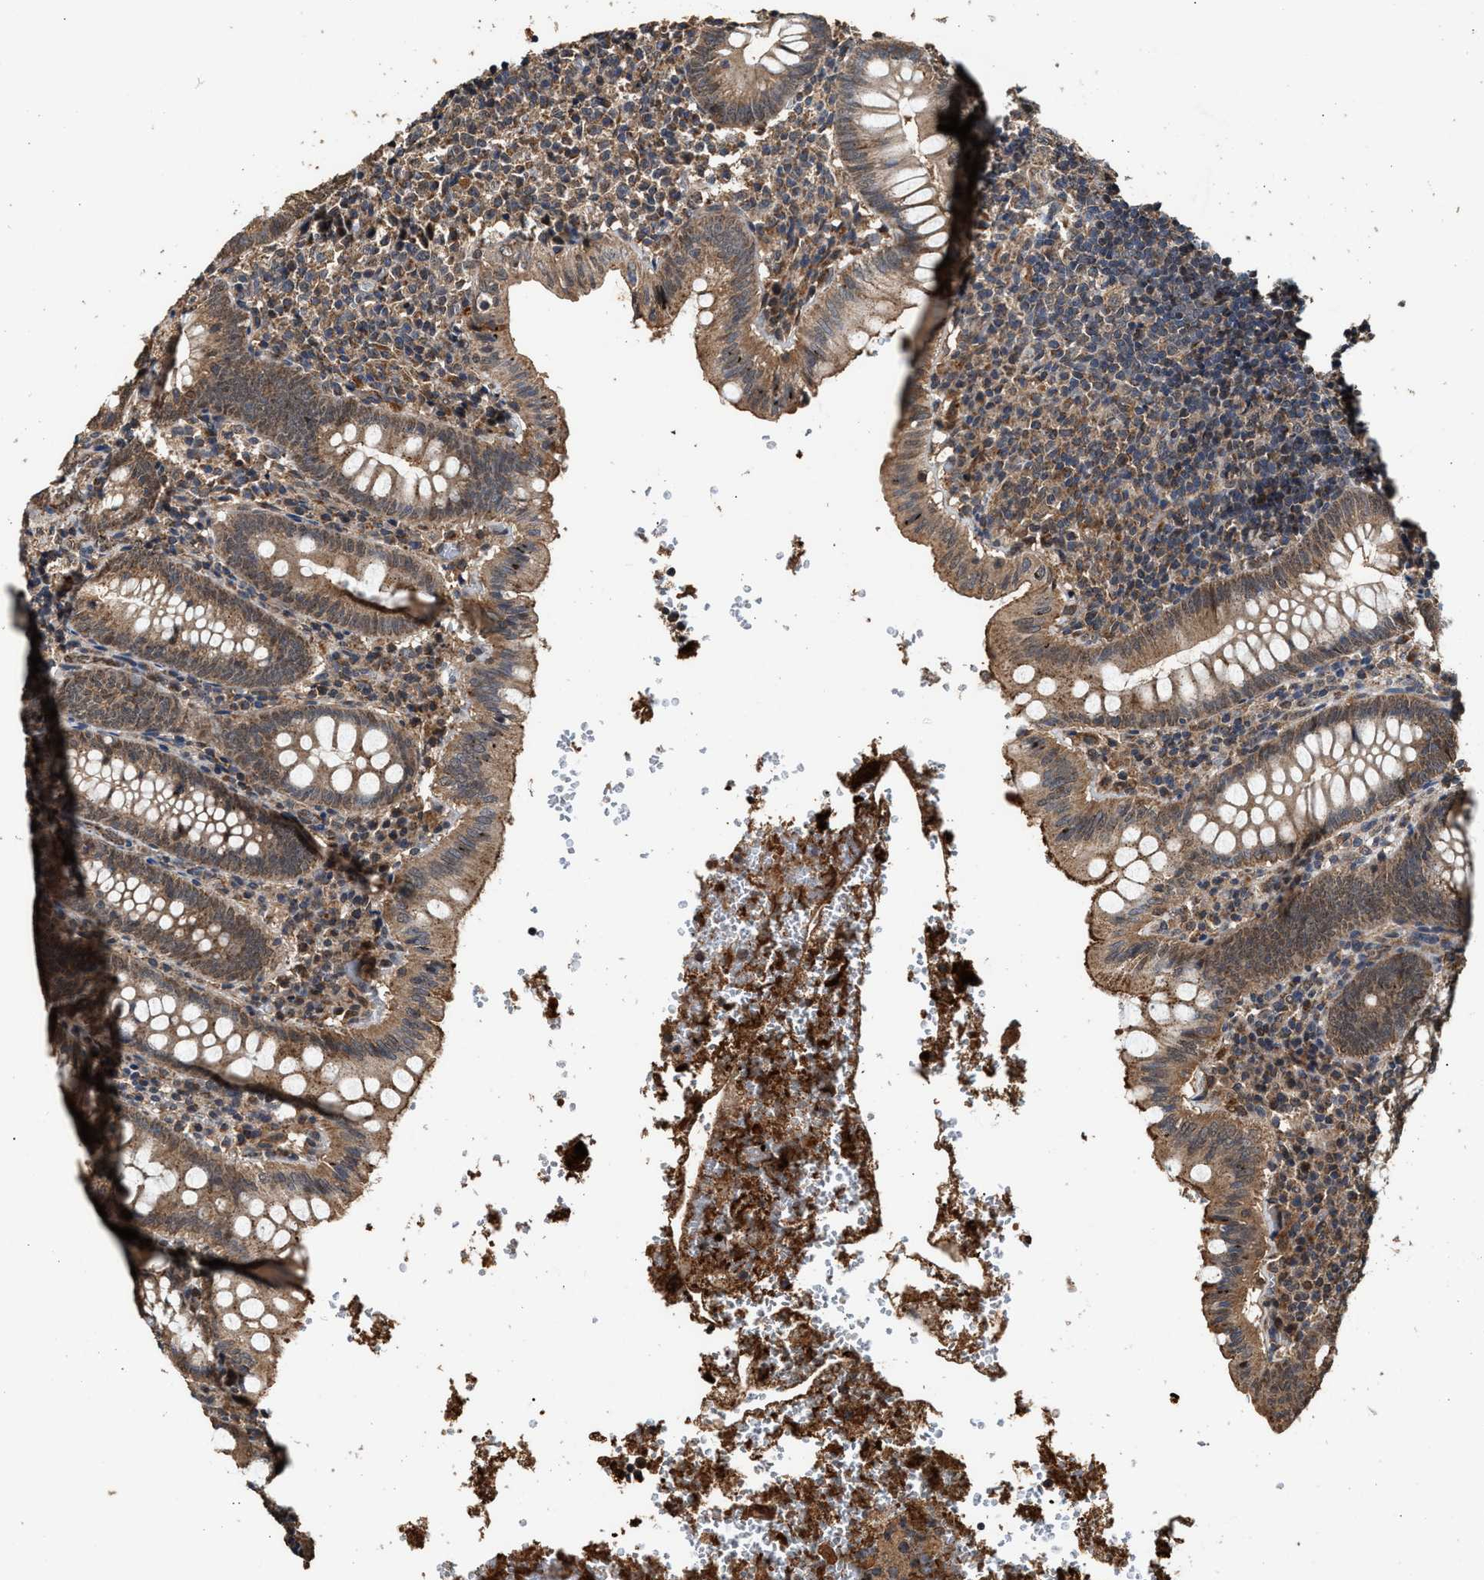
{"staining": {"intensity": "moderate", "quantity": ">75%", "location": "cytoplasmic/membranous,nuclear"}, "tissue": "appendix", "cell_type": "Glandular cells", "image_type": "normal", "snomed": [{"axis": "morphology", "description": "Normal tissue, NOS"}, {"axis": "topography", "description": "Appendix"}], "caption": "Moderate cytoplasmic/membranous,nuclear positivity is appreciated in approximately >75% of glandular cells in normal appendix.", "gene": "ZNHIT6", "patient": {"sex": "male", "age": 8}}